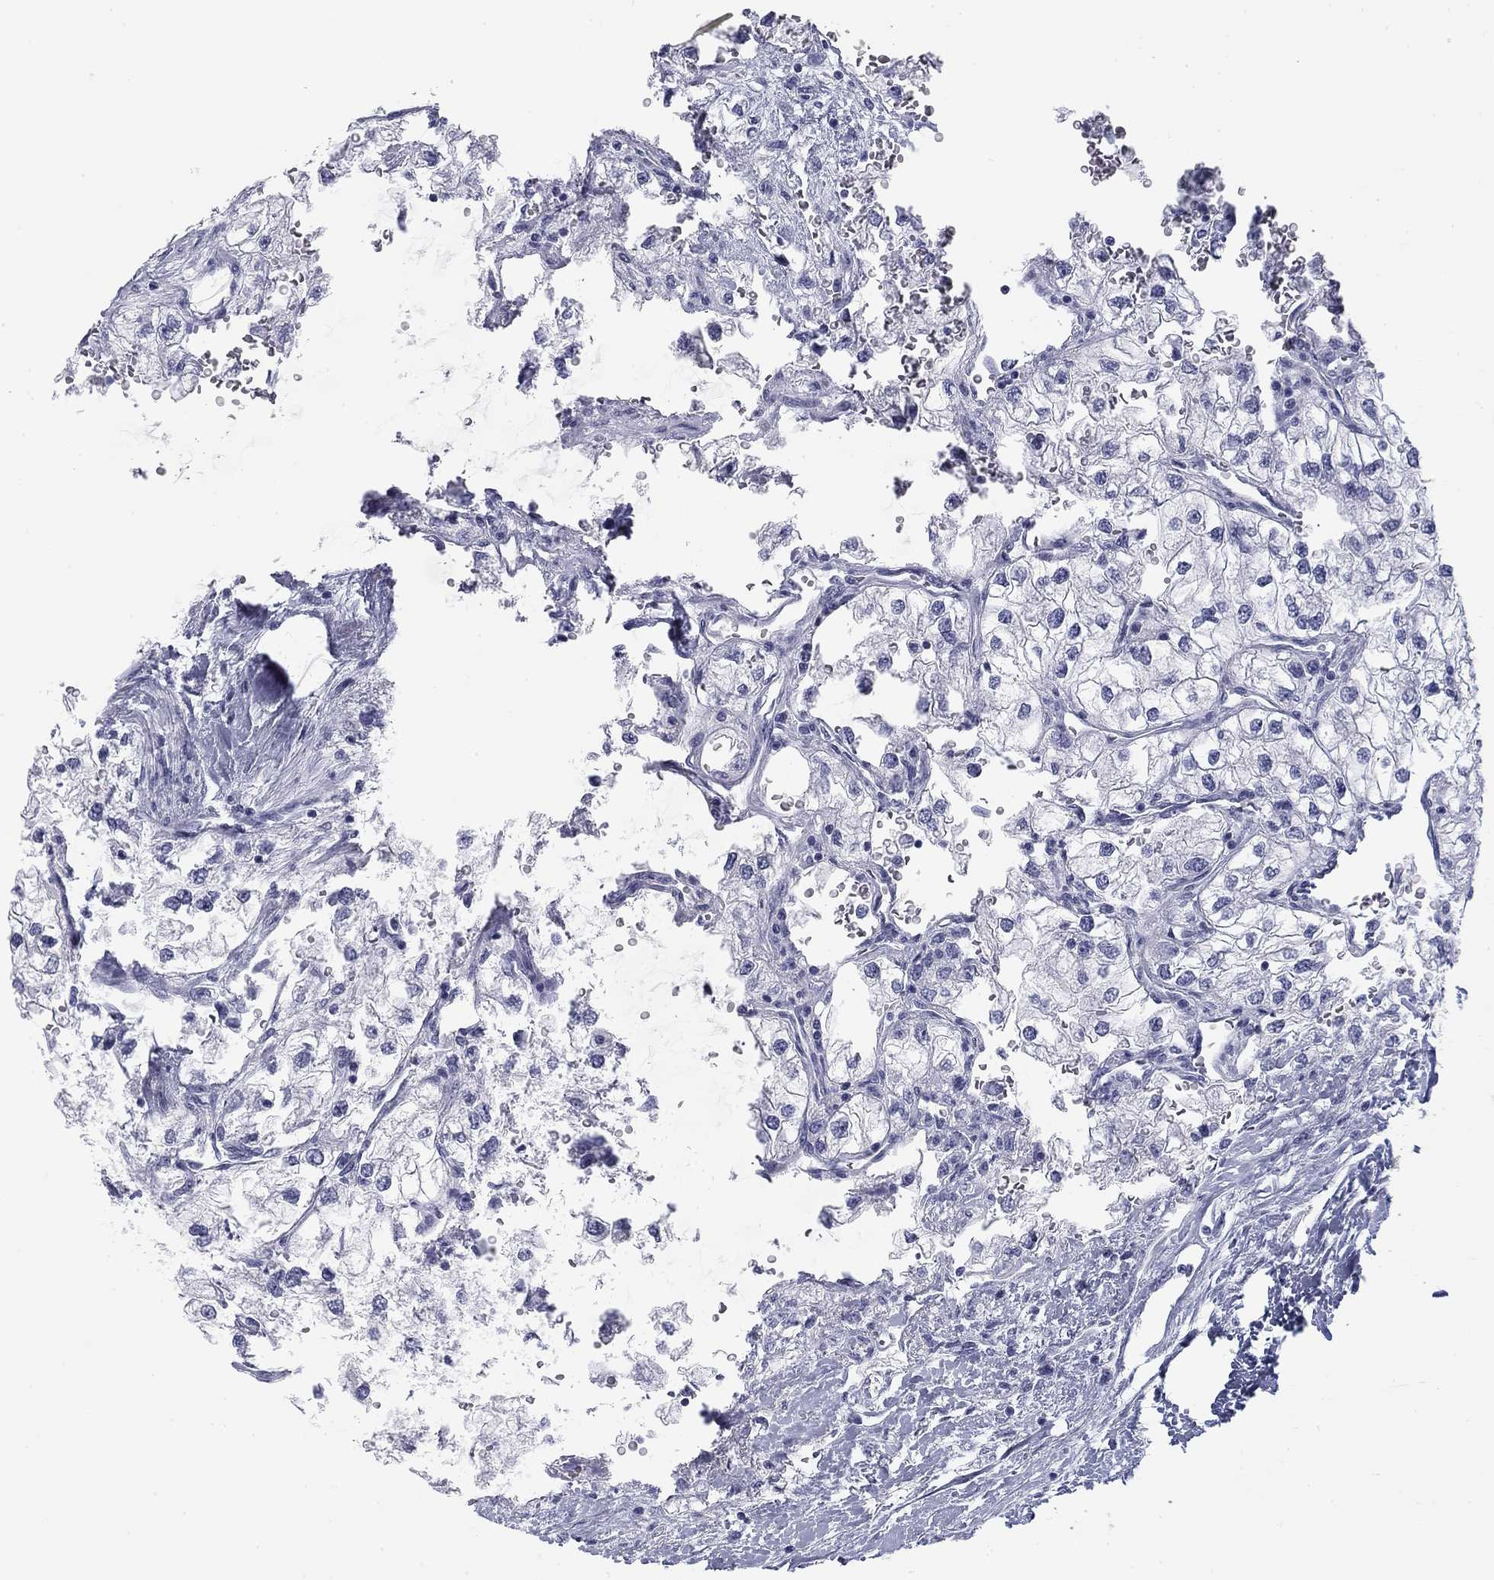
{"staining": {"intensity": "negative", "quantity": "none", "location": "none"}, "tissue": "renal cancer", "cell_type": "Tumor cells", "image_type": "cancer", "snomed": [{"axis": "morphology", "description": "Adenocarcinoma, NOS"}, {"axis": "topography", "description": "Kidney"}], "caption": "An immunohistochemistry (IHC) photomicrograph of renal cancer is shown. There is no staining in tumor cells of renal cancer.", "gene": "CALB1", "patient": {"sex": "male", "age": 59}}